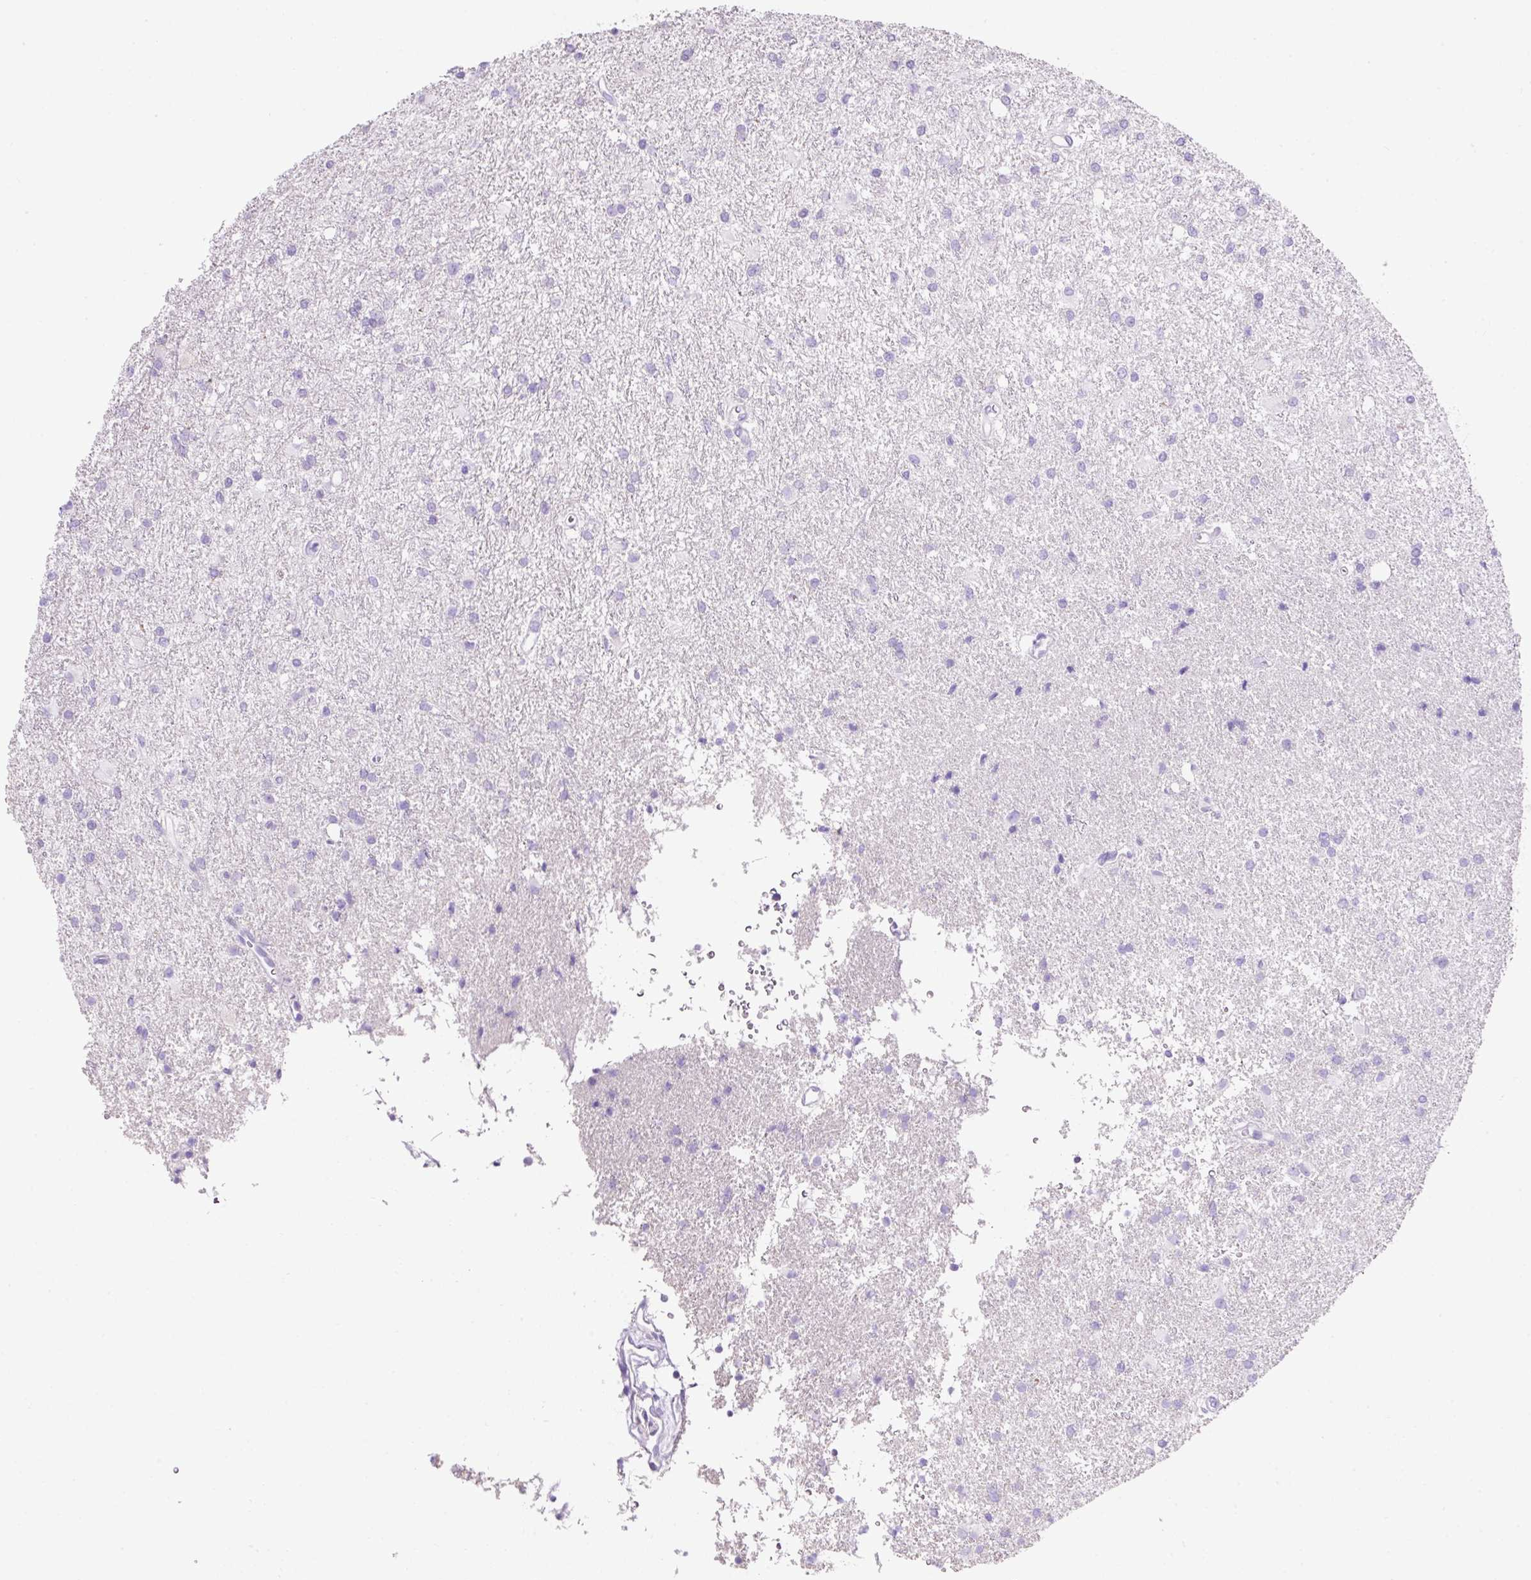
{"staining": {"intensity": "negative", "quantity": "none", "location": "none"}, "tissue": "glioma", "cell_type": "Tumor cells", "image_type": "cancer", "snomed": [{"axis": "morphology", "description": "Glioma, malignant, High grade"}, {"axis": "topography", "description": "Brain"}], "caption": "The photomicrograph shows no staining of tumor cells in glioma.", "gene": "PLPP2", "patient": {"sex": "female", "age": 50}}